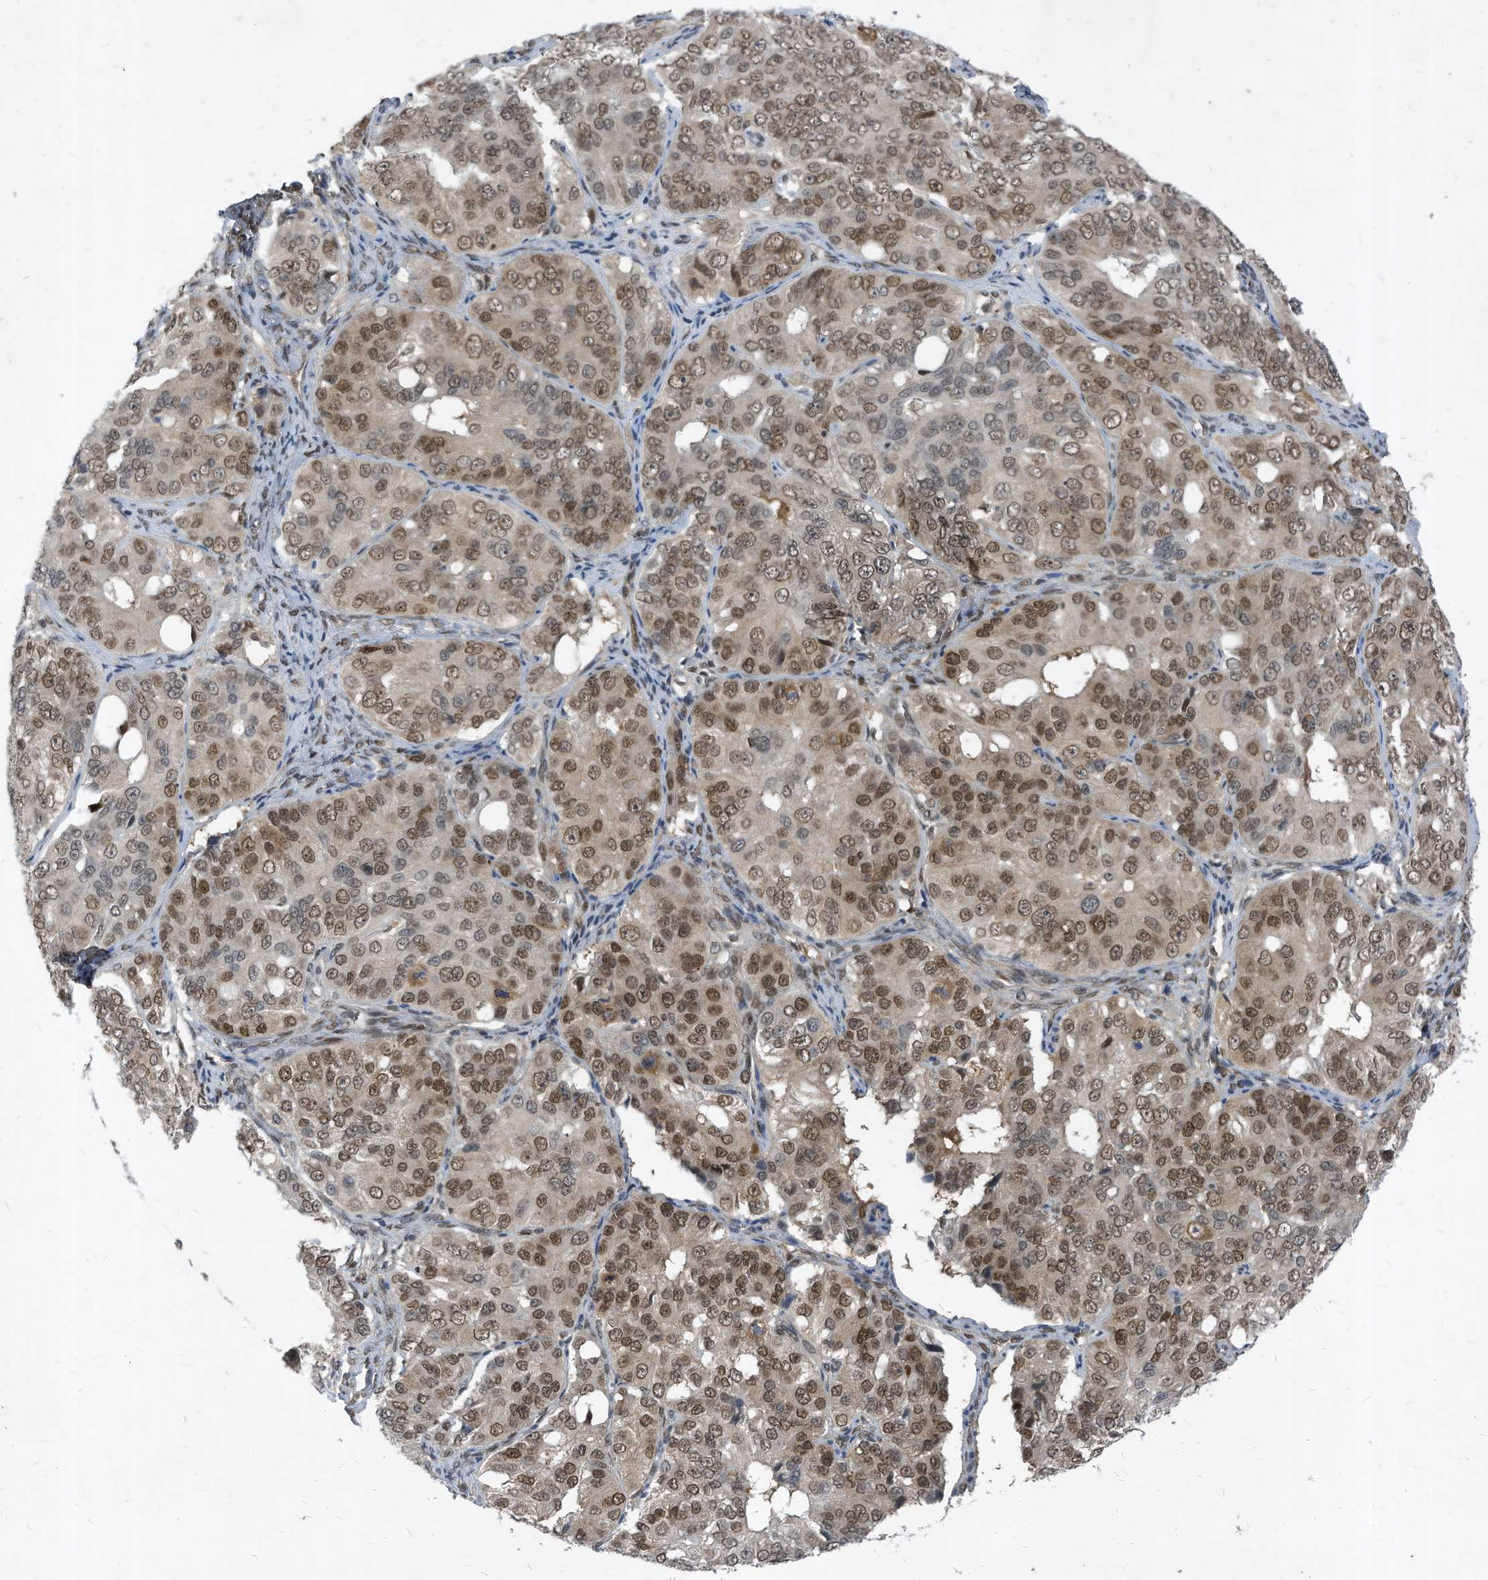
{"staining": {"intensity": "moderate", "quantity": ">75%", "location": "nuclear"}, "tissue": "ovarian cancer", "cell_type": "Tumor cells", "image_type": "cancer", "snomed": [{"axis": "morphology", "description": "Carcinoma, endometroid"}, {"axis": "topography", "description": "Ovary"}], "caption": "About >75% of tumor cells in human ovarian cancer display moderate nuclear protein staining as visualized by brown immunohistochemical staining.", "gene": "KPNB1", "patient": {"sex": "female", "age": 51}}